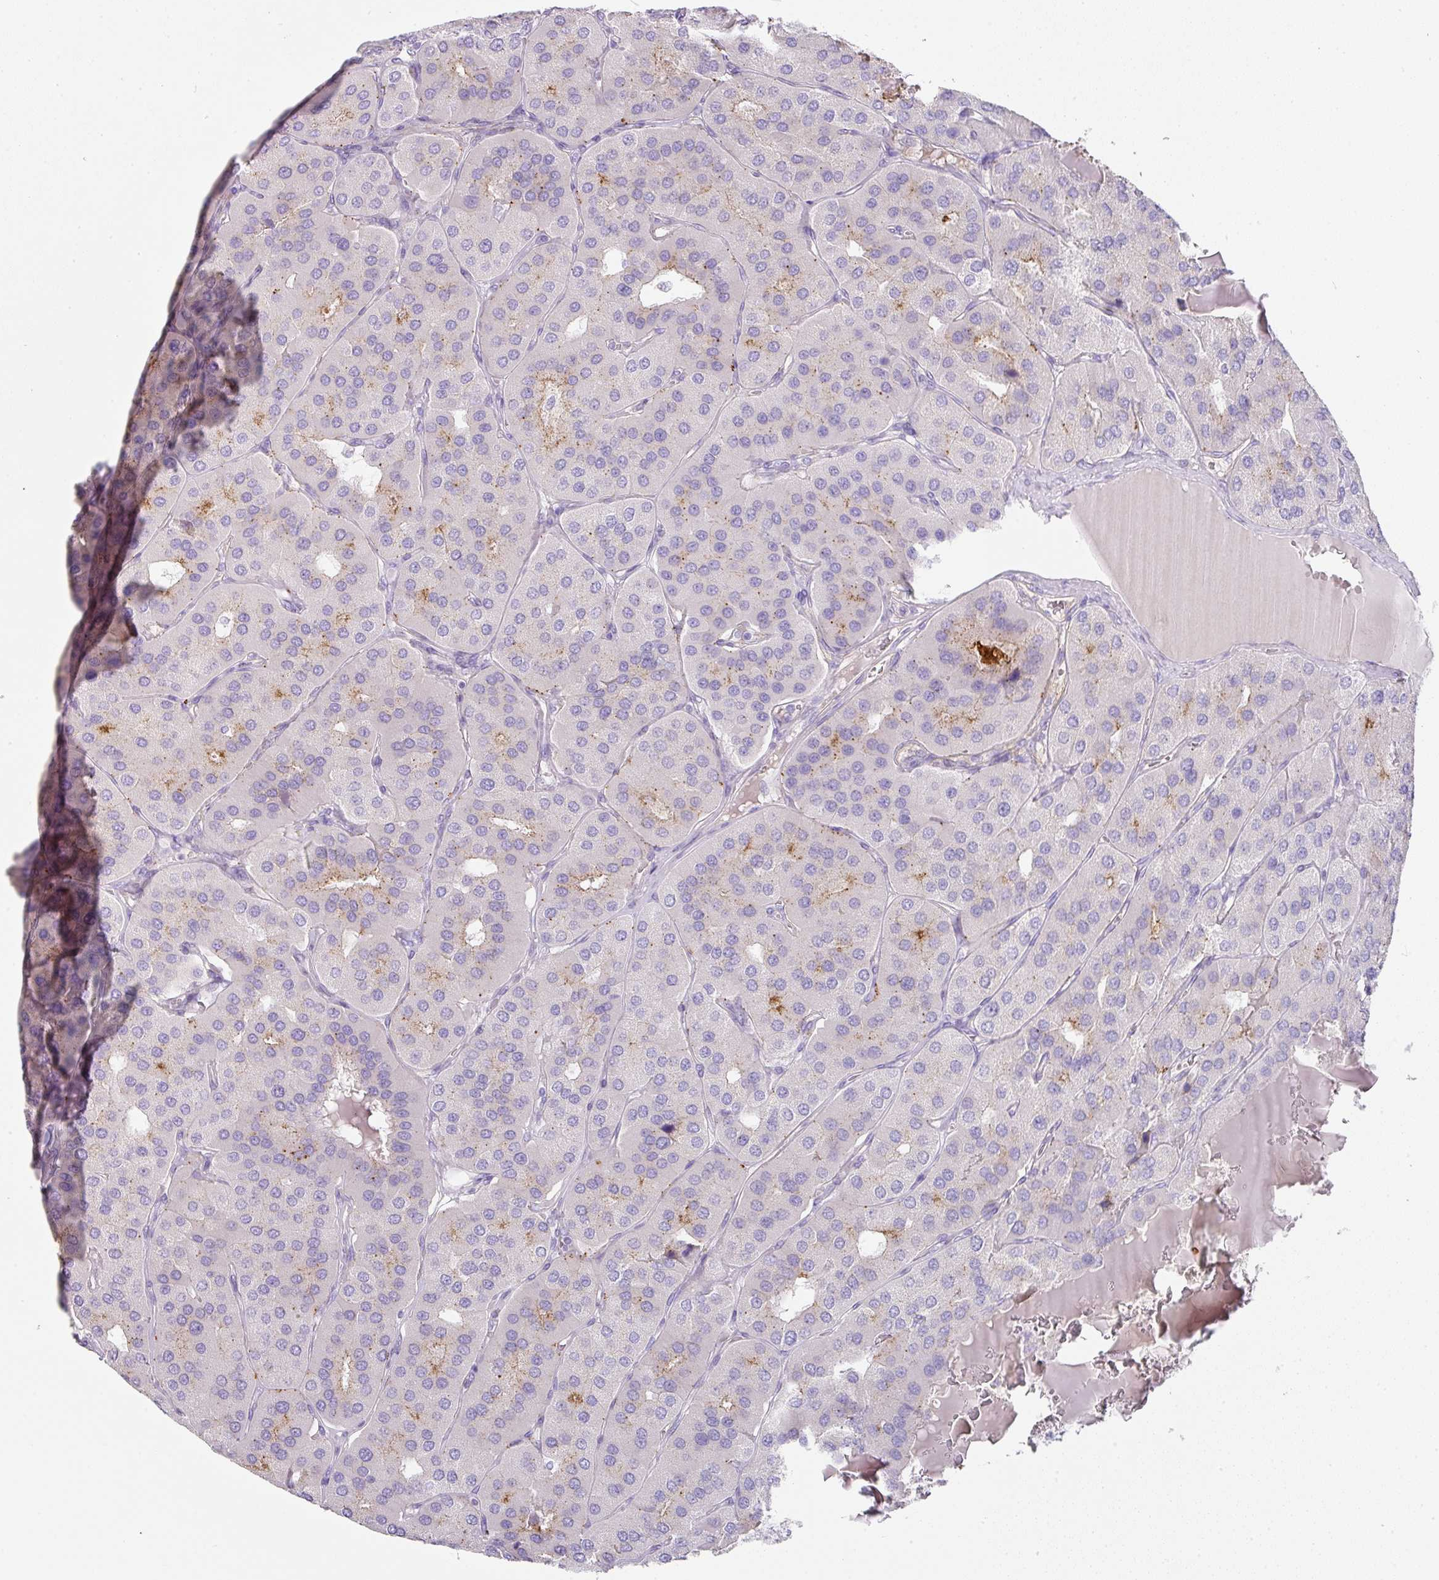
{"staining": {"intensity": "weak", "quantity": "<25%", "location": "cytoplasmic/membranous"}, "tissue": "parathyroid gland", "cell_type": "Glandular cells", "image_type": "normal", "snomed": [{"axis": "morphology", "description": "Normal tissue, NOS"}, {"axis": "morphology", "description": "Adenoma, NOS"}, {"axis": "topography", "description": "Parathyroid gland"}], "caption": "Protein analysis of normal parathyroid gland exhibits no significant expression in glandular cells. (DAB immunohistochemistry with hematoxylin counter stain).", "gene": "OR52N1", "patient": {"sex": "female", "age": 86}}